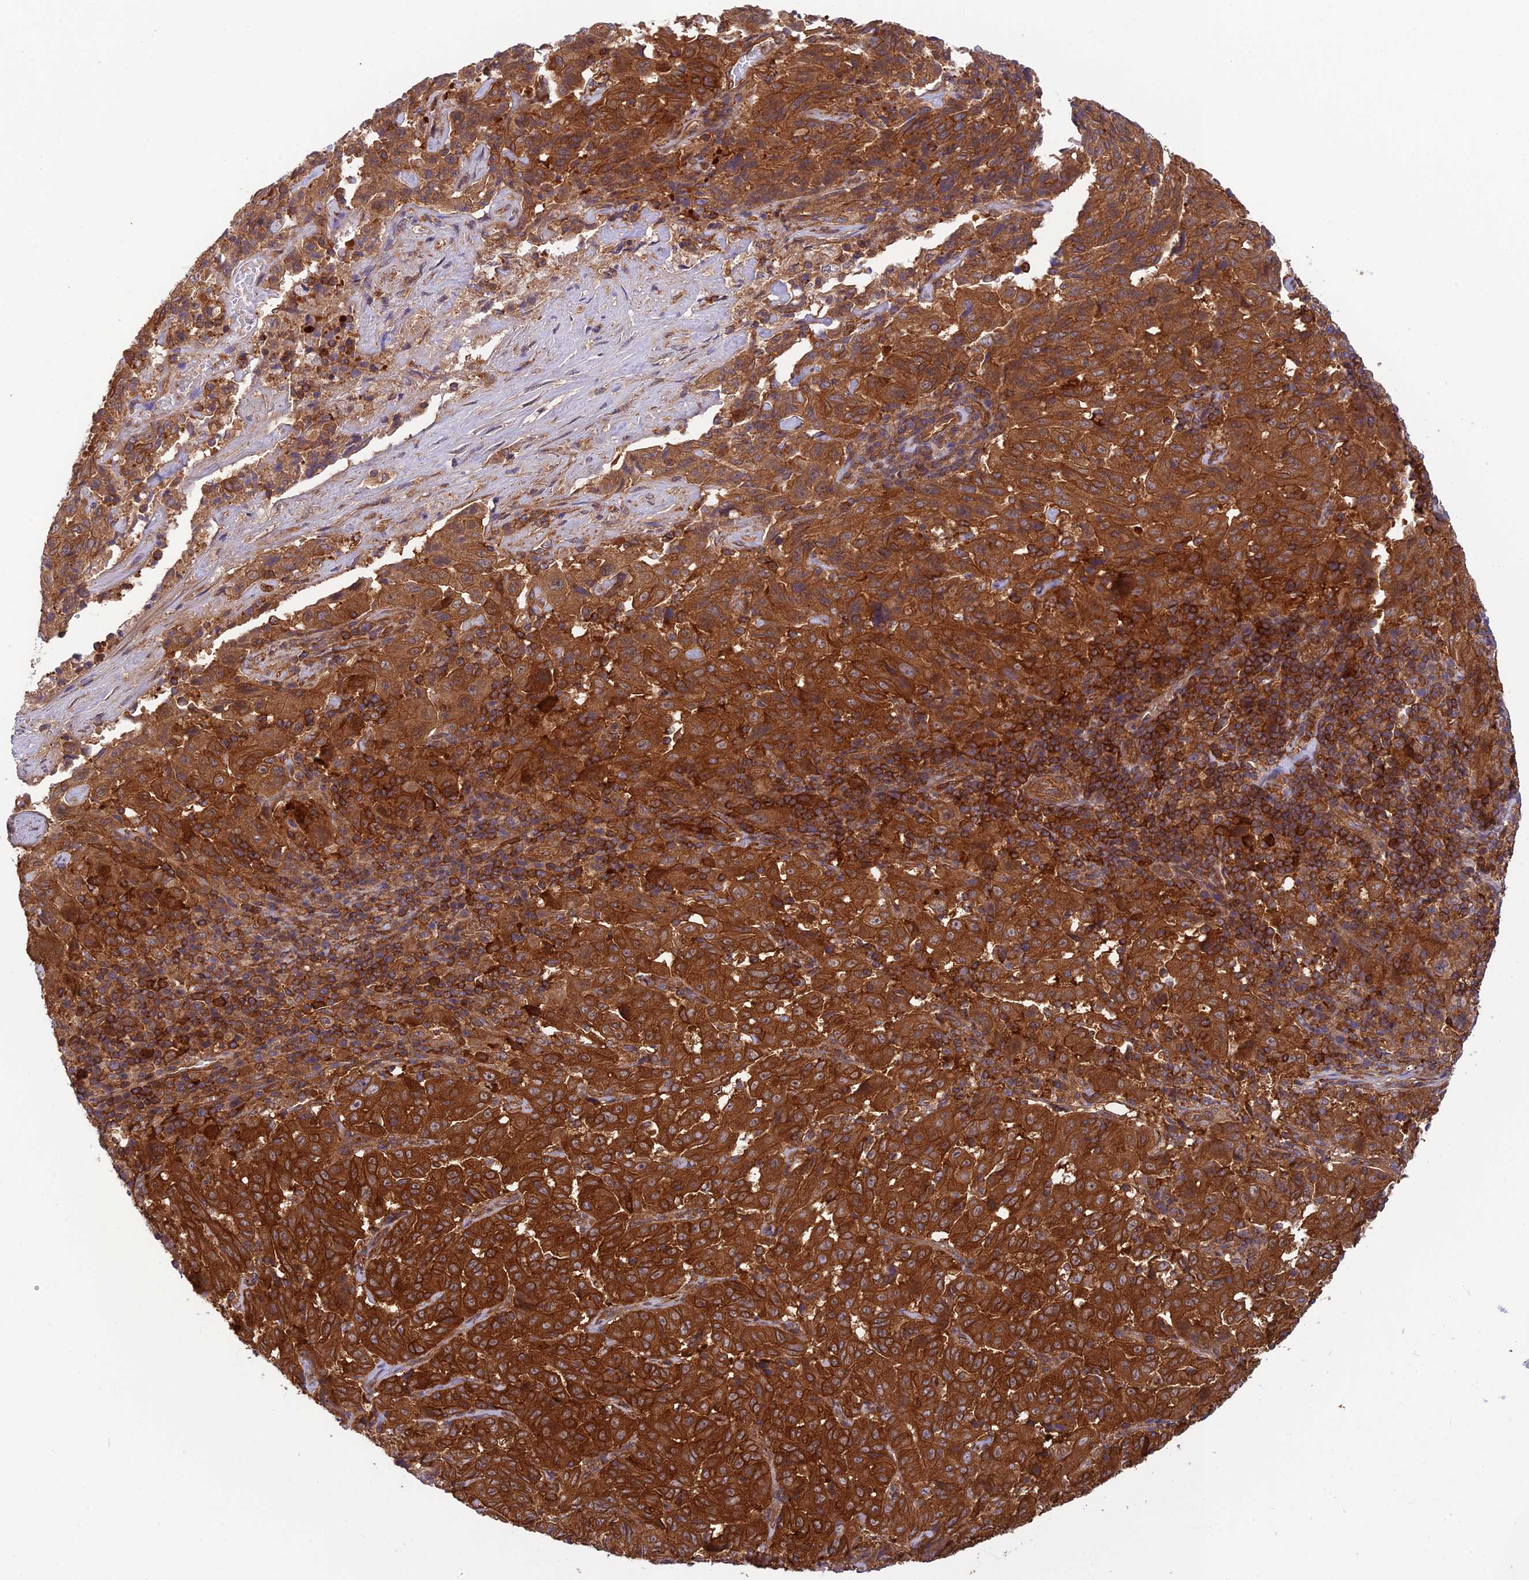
{"staining": {"intensity": "strong", "quantity": ">75%", "location": "cytoplasmic/membranous"}, "tissue": "pancreatic cancer", "cell_type": "Tumor cells", "image_type": "cancer", "snomed": [{"axis": "morphology", "description": "Adenocarcinoma, NOS"}, {"axis": "topography", "description": "Pancreas"}], "caption": "Brown immunohistochemical staining in pancreatic cancer (adenocarcinoma) displays strong cytoplasmic/membranous positivity in about >75% of tumor cells.", "gene": "EVI5L", "patient": {"sex": "male", "age": 63}}